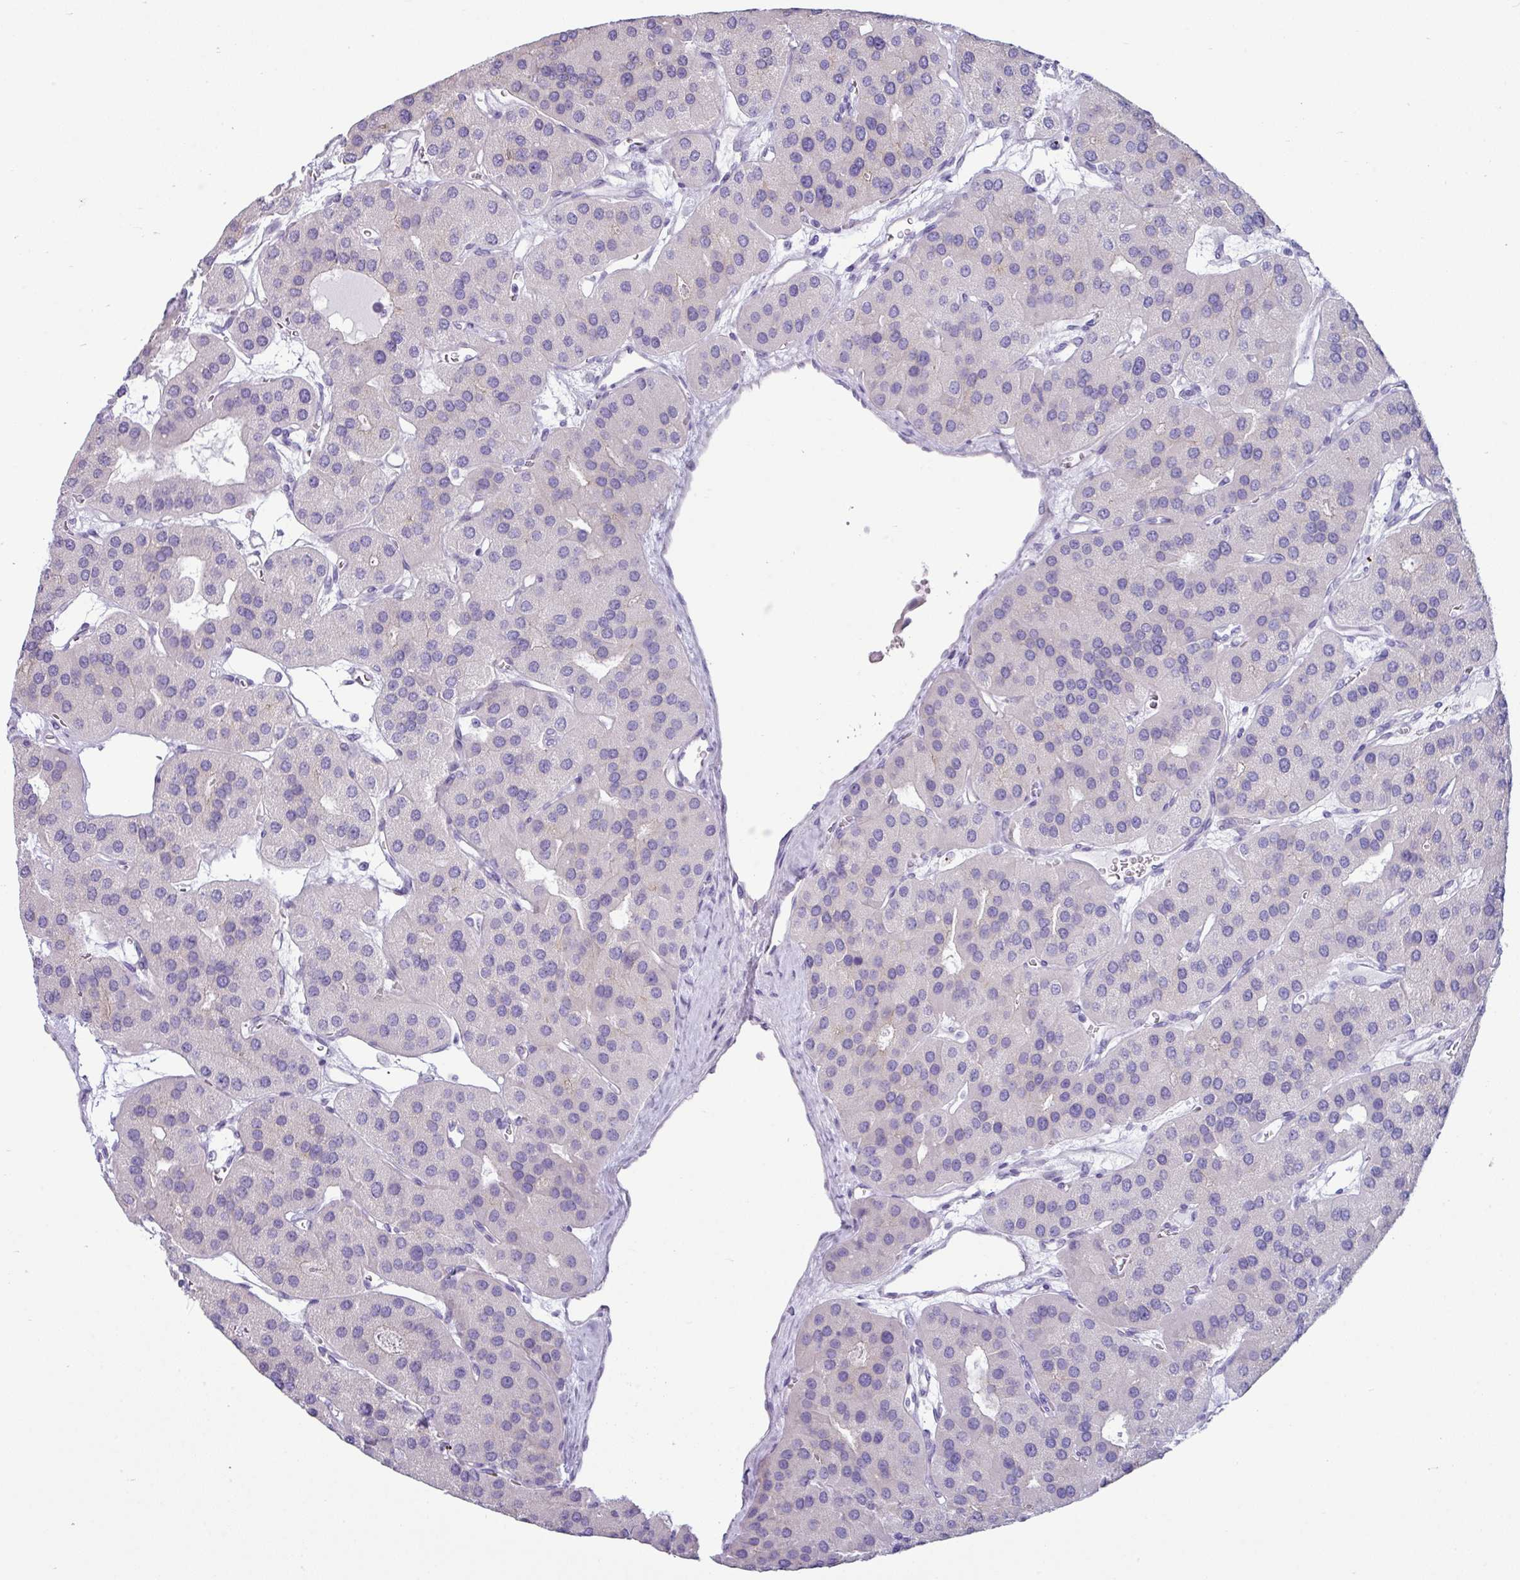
{"staining": {"intensity": "negative", "quantity": "none", "location": "none"}, "tissue": "parathyroid gland", "cell_type": "Glandular cells", "image_type": "normal", "snomed": [{"axis": "morphology", "description": "Normal tissue, NOS"}, {"axis": "morphology", "description": "Adenoma, NOS"}, {"axis": "topography", "description": "Parathyroid gland"}], "caption": "Immunohistochemistry (IHC) image of unremarkable human parathyroid gland stained for a protein (brown), which demonstrates no staining in glandular cells. (Stains: DAB IHC with hematoxylin counter stain, Microscopy: brightfield microscopy at high magnification).", "gene": "VCX2", "patient": {"sex": "female", "age": 86}}